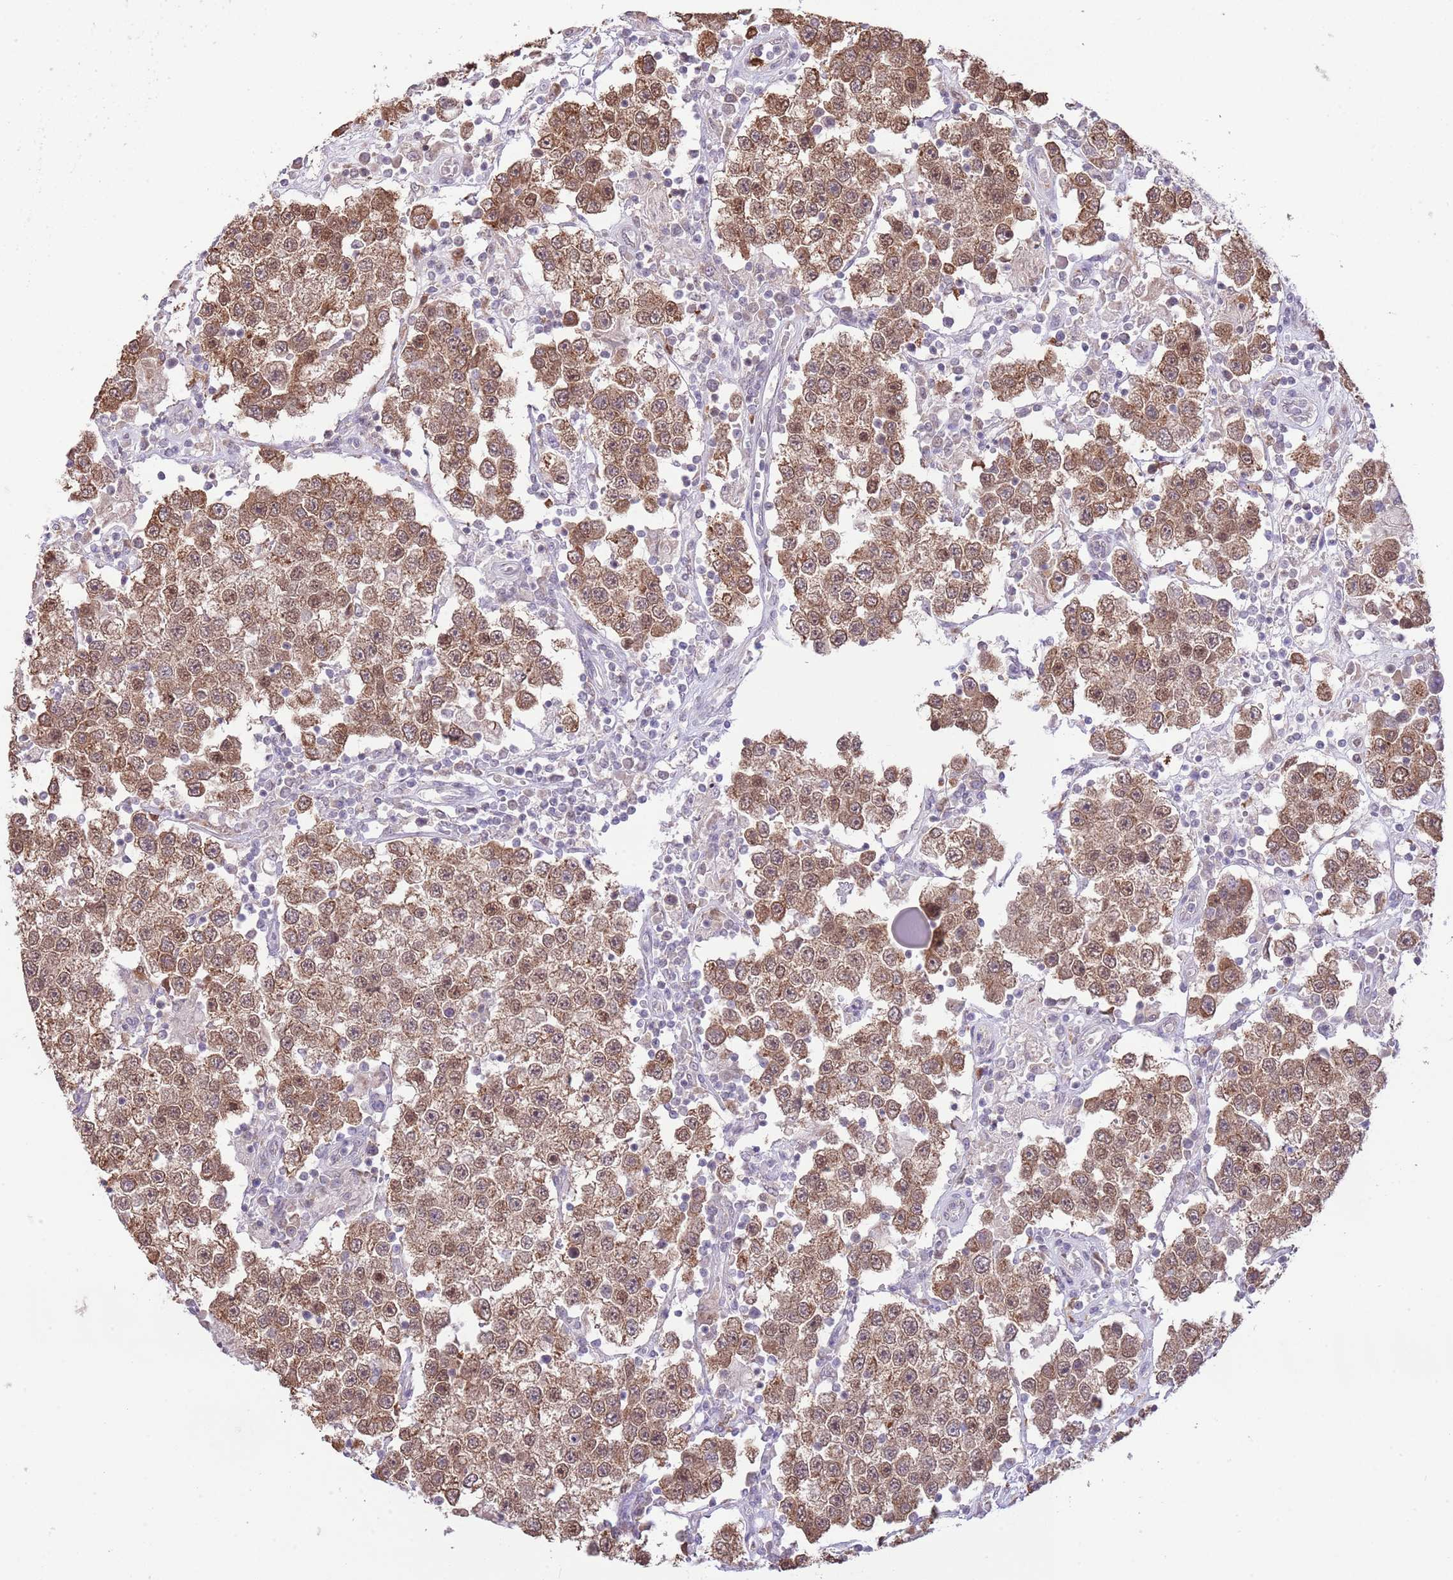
{"staining": {"intensity": "moderate", "quantity": ">75%", "location": "cytoplasmic/membranous,nuclear"}, "tissue": "testis cancer", "cell_type": "Tumor cells", "image_type": "cancer", "snomed": [{"axis": "morphology", "description": "Seminoma, NOS"}, {"axis": "topography", "description": "Testis"}], "caption": "Tumor cells demonstrate medium levels of moderate cytoplasmic/membranous and nuclear positivity in approximately >75% of cells in human testis seminoma. Nuclei are stained in blue.", "gene": "AMIGO1", "patient": {"sex": "male", "age": 37}}